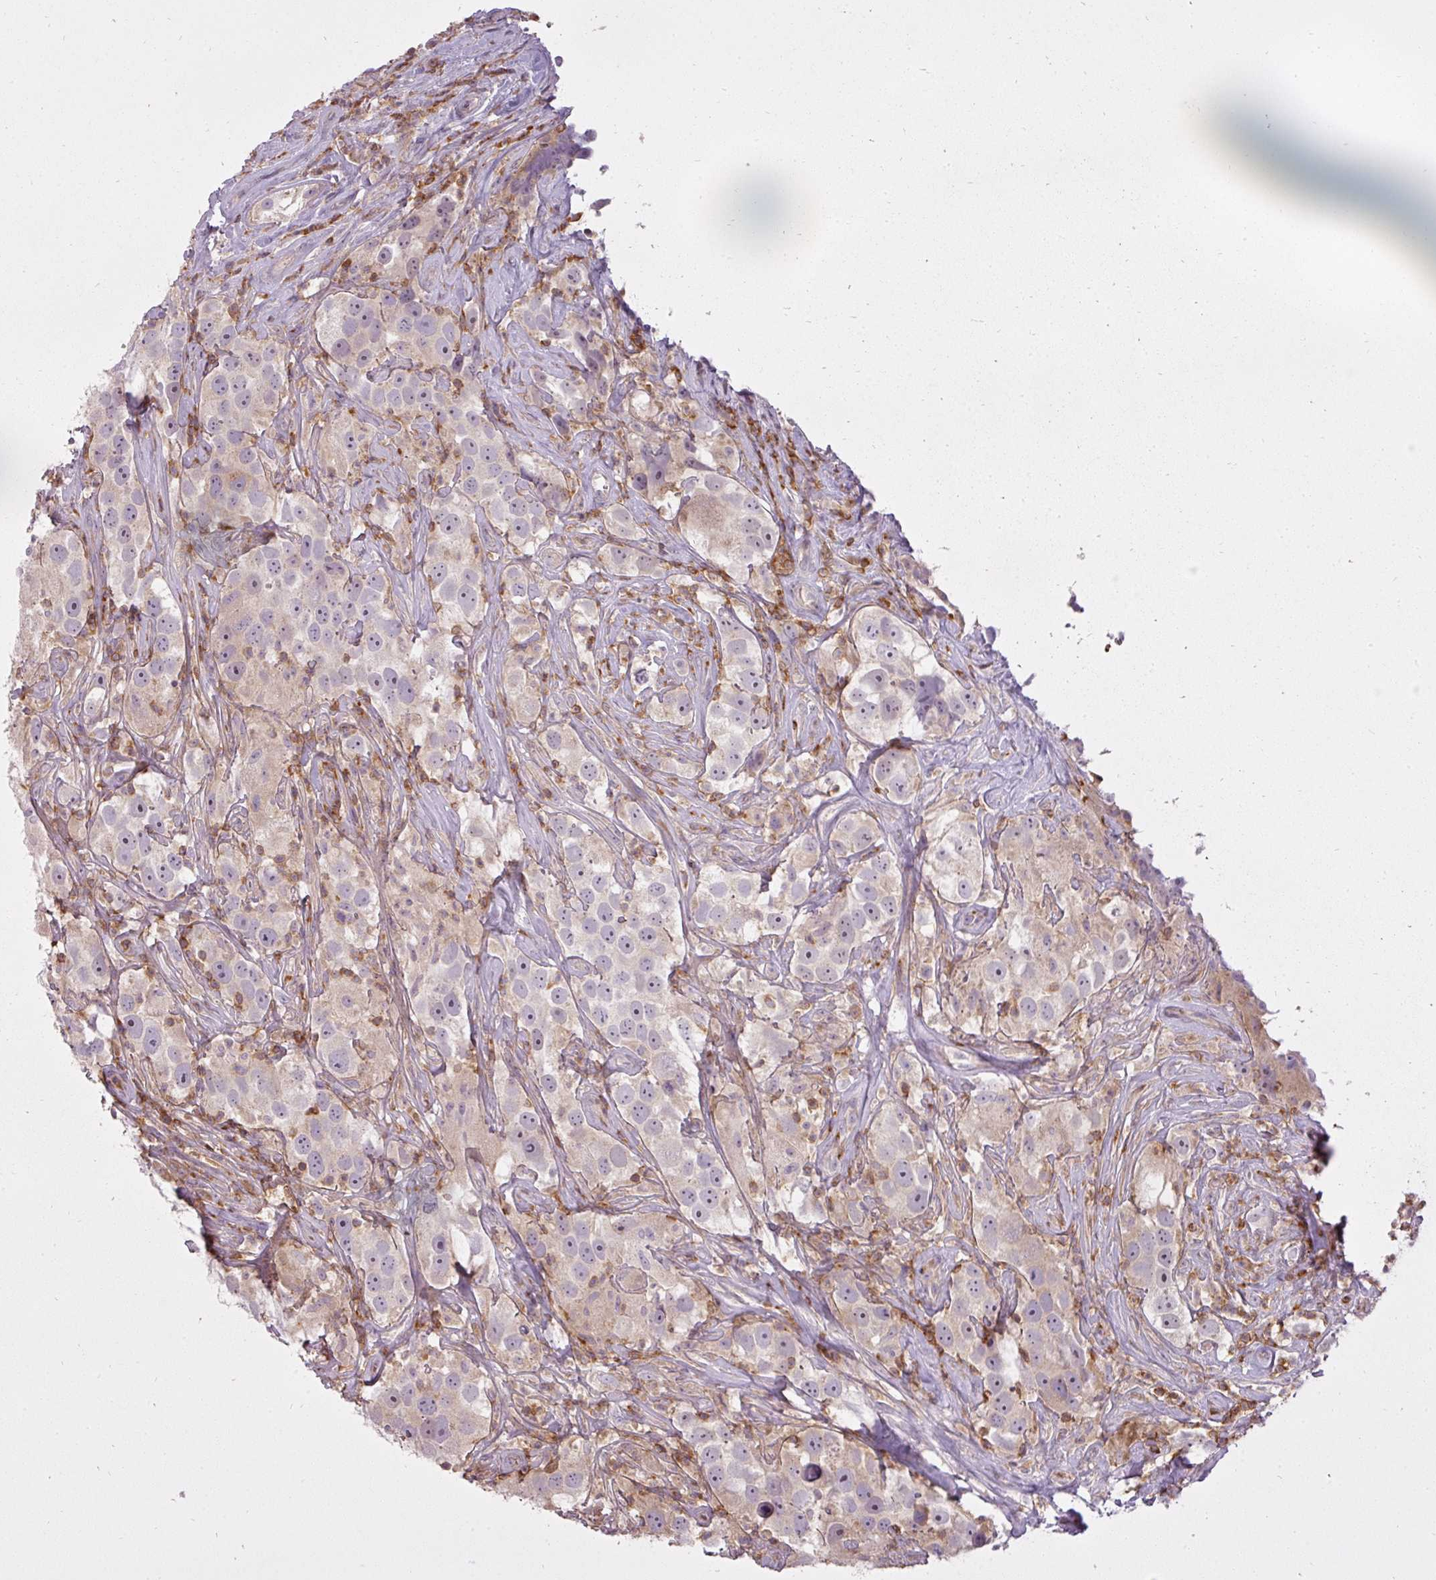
{"staining": {"intensity": "weak", "quantity": "<25%", "location": "cytoplasmic/membranous"}, "tissue": "testis cancer", "cell_type": "Tumor cells", "image_type": "cancer", "snomed": [{"axis": "morphology", "description": "Seminoma, NOS"}, {"axis": "topography", "description": "Testis"}], "caption": "Immunohistochemical staining of human seminoma (testis) displays no significant positivity in tumor cells.", "gene": "STK4", "patient": {"sex": "male", "age": 49}}